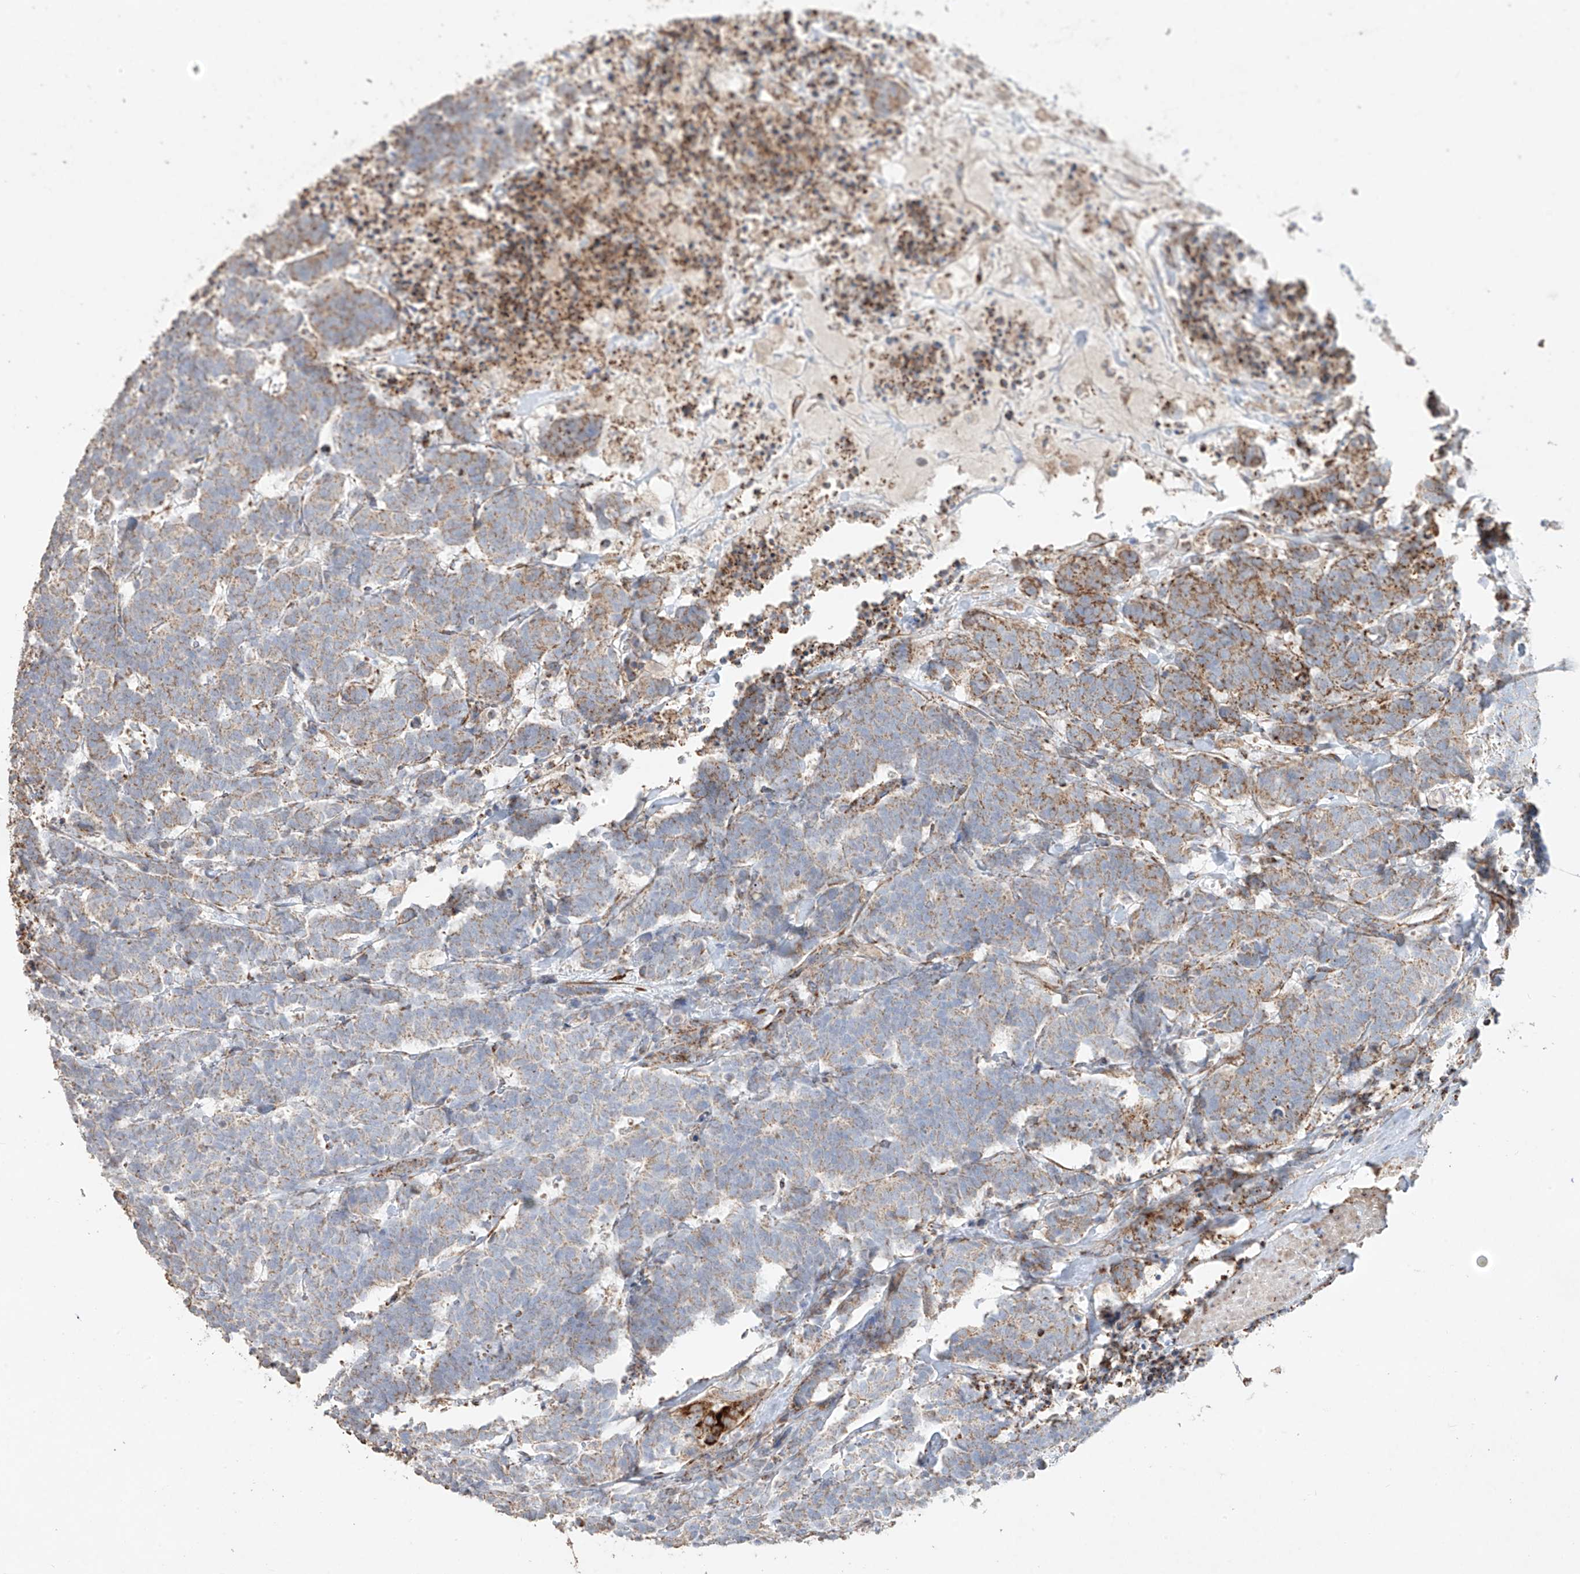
{"staining": {"intensity": "moderate", "quantity": "<25%", "location": "cytoplasmic/membranous"}, "tissue": "carcinoid", "cell_type": "Tumor cells", "image_type": "cancer", "snomed": [{"axis": "morphology", "description": "Carcinoma, NOS"}, {"axis": "morphology", "description": "Carcinoid, malignant, NOS"}, {"axis": "topography", "description": "Urinary bladder"}], "caption": "Immunohistochemistry (IHC) (DAB) staining of carcinoid demonstrates moderate cytoplasmic/membranous protein positivity in about <25% of tumor cells.", "gene": "COLGALT2", "patient": {"sex": "male", "age": 57}}